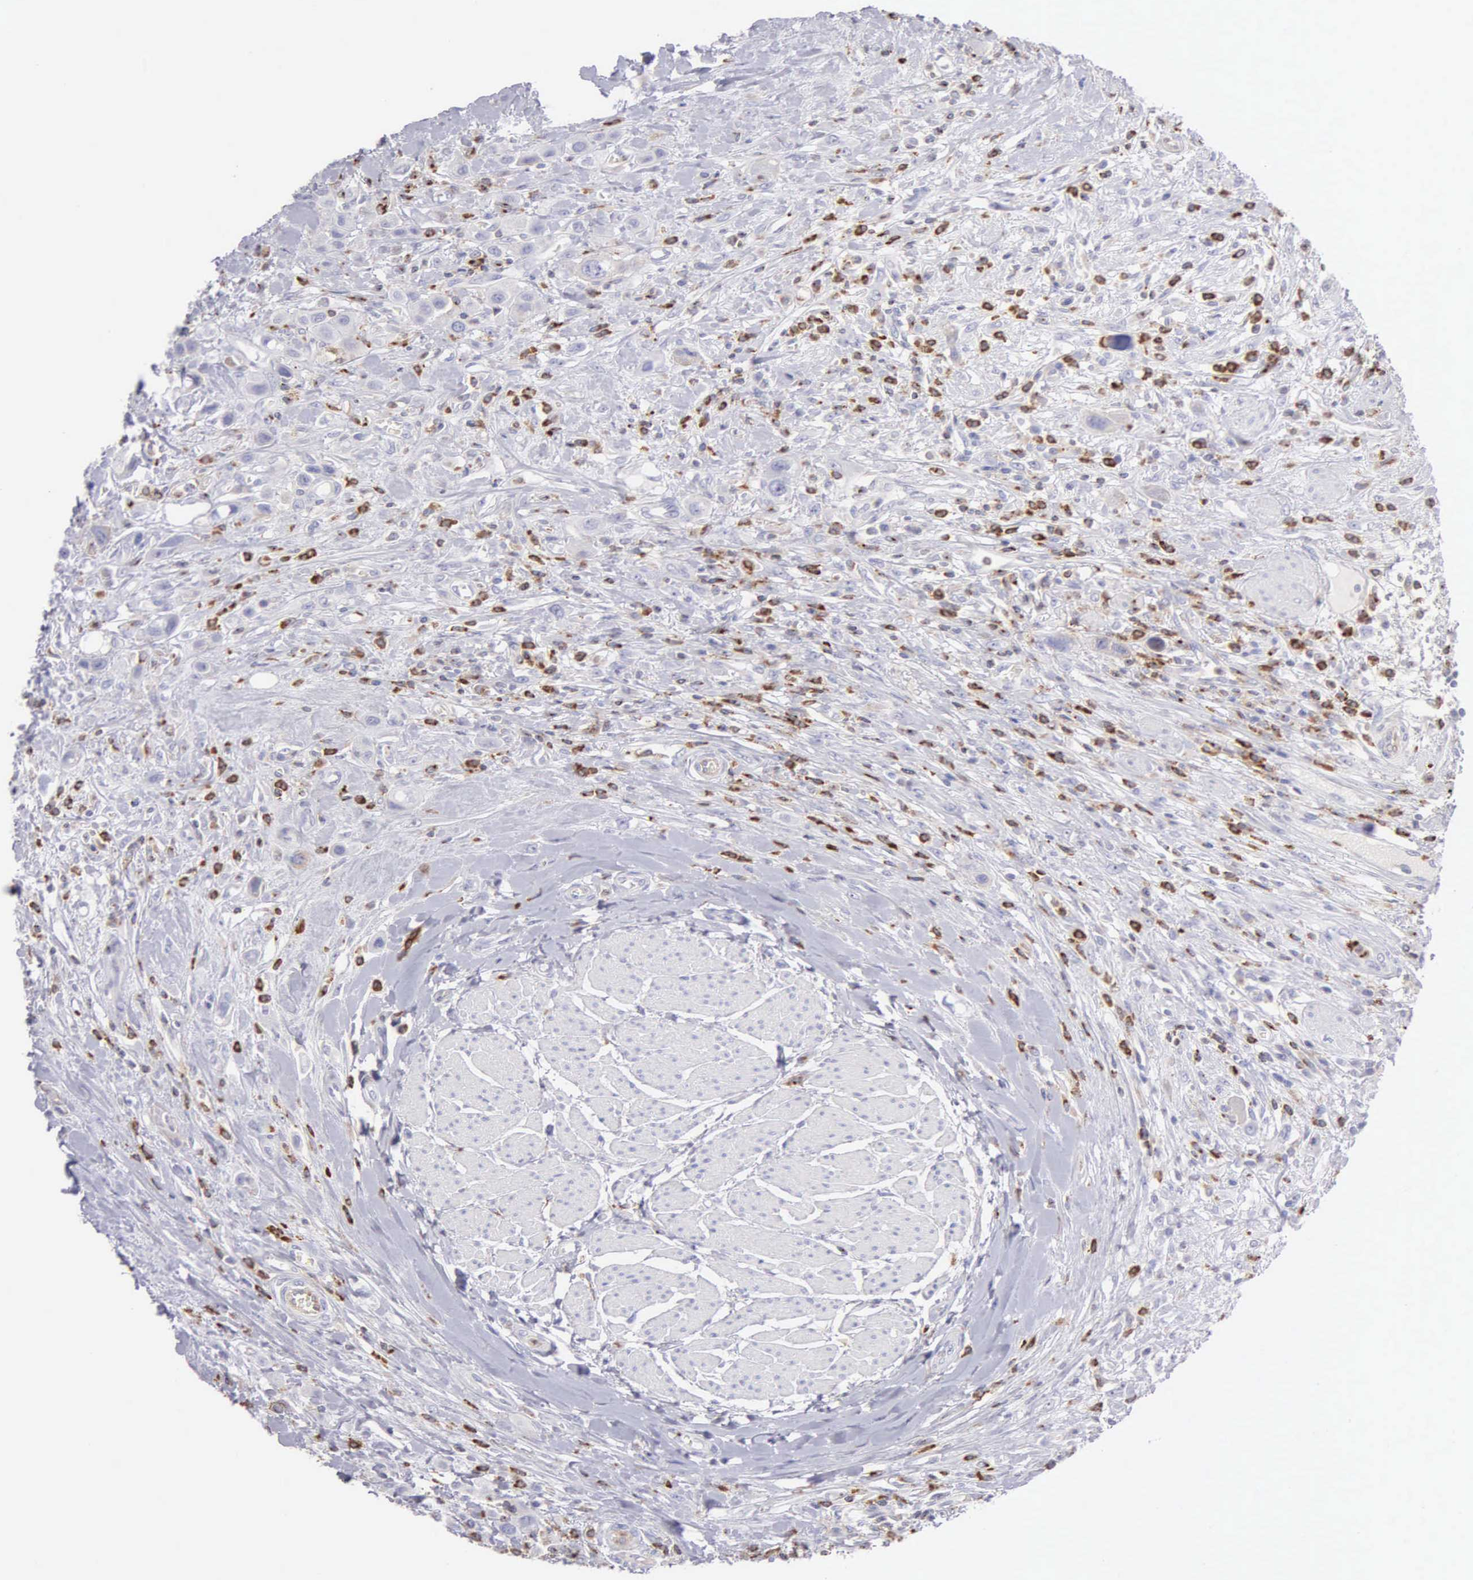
{"staining": {"intensity": "negative", "quantity": "none", "location": "none"}, "tissue": "urothelial cancer", "cell_type": "Tumor cells", "image_type": "cancer", "snomed": [{"axis": "morphology", "description": "Urothelial carcinoma, High grade"}, {"axis": "topography", "description": "Urinary bladder"}], "caption": "High-grade urothelial carcinoma stained for a protein using immunohistochemistry (IHC) displays no expression tumor cells.", "gene": "SRGN", "patient": {"sex": "male", "age": 50}}